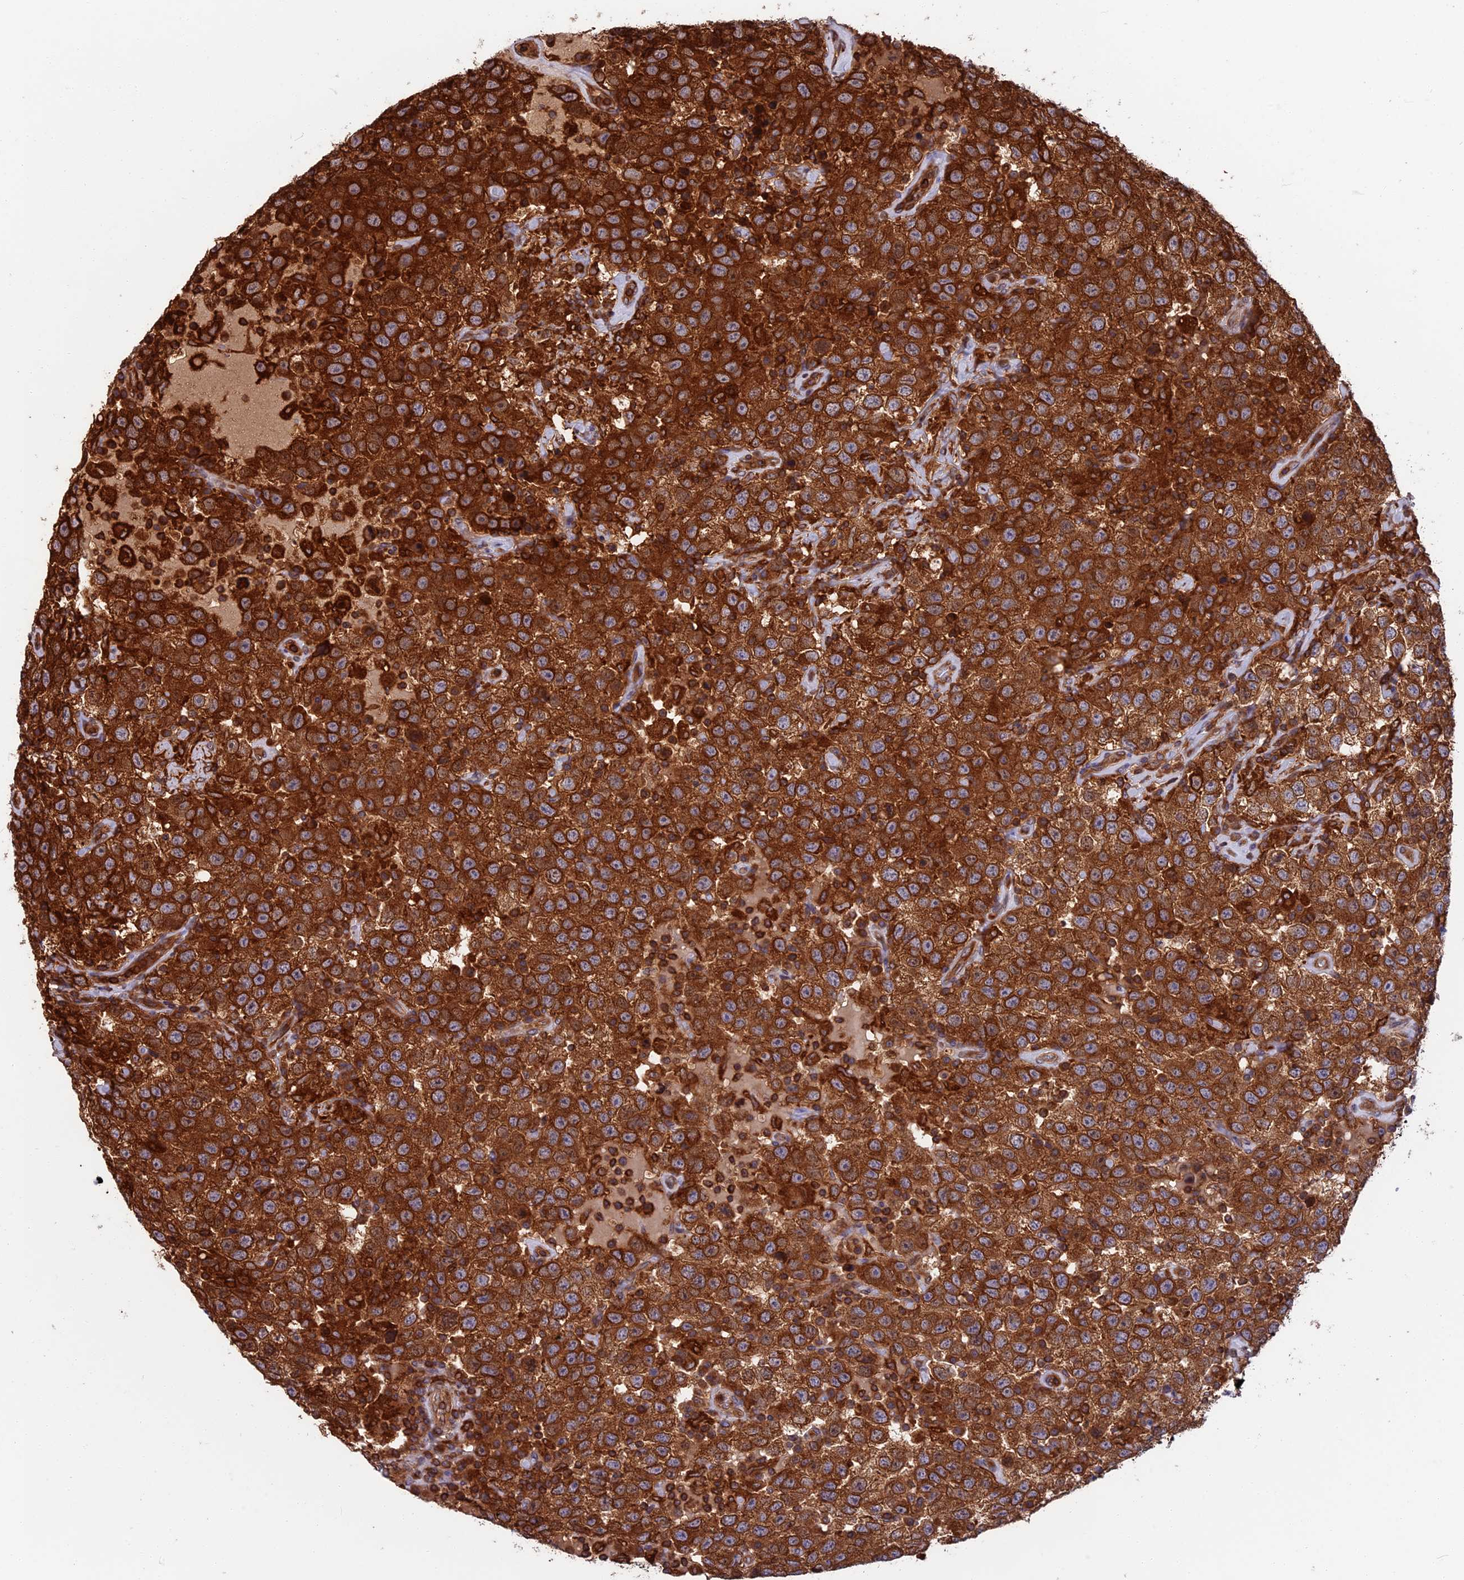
{"staining": {"intensity": "strong", "quantity": ">75%", "location": "cytoplasmic/membranous"}, "tissue": "testis cancer", "cell_type": "Tumor cells", "image_type": "cancer", "snomed": [{"axis": "morphology", "description": "Seminoma, NOS"}, {"axis": "topography", "description": "Testis"}], "caption": "A histopathology image showing strong cytoplasmic/membranous expression in about >75% of tumor cells in testis cancer (seminoma), as visualized by brown immunohistochemical staining.", "gene": "WDR1", "patient": {"sex": "male", "age": 41}}